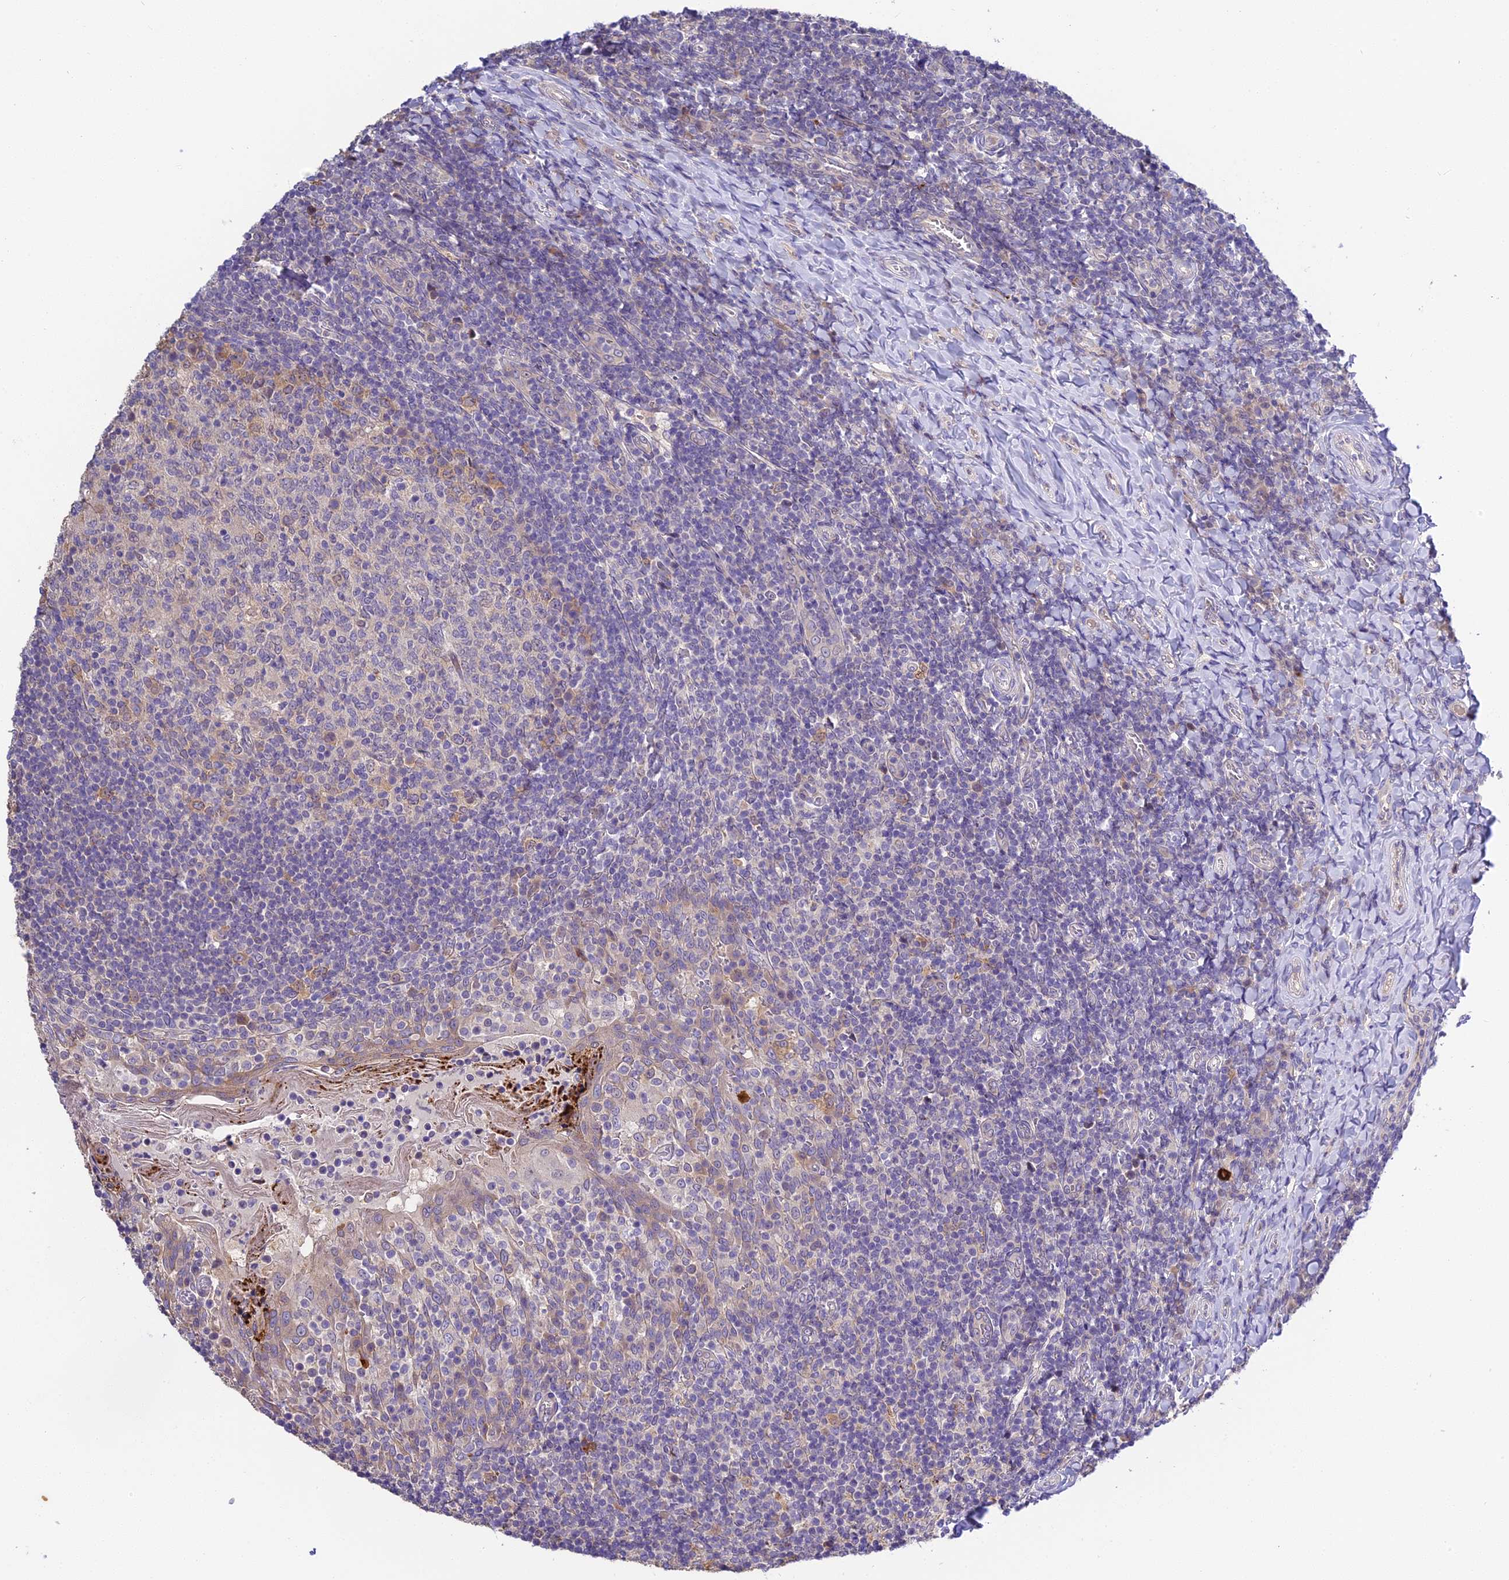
{"staining": {"intensity": "weak", "quantity": "<25%", "location": "cytoplasmic/membranous"}, "tissue": "tonsil", "cell_type": "Germinal center cells", "image_type": "normal", "snomed": [{"axis": "morphology", "description": "Normal tissue, NOS"}, {"axis": "topography", "description": "Tonsil"}], "caption": "Immunohistochemical staining of normal tonsil reveals no significant expression in germinal center cells.", "gene": "BSCL2", "patient": {"sex": "female", "age": 10}}